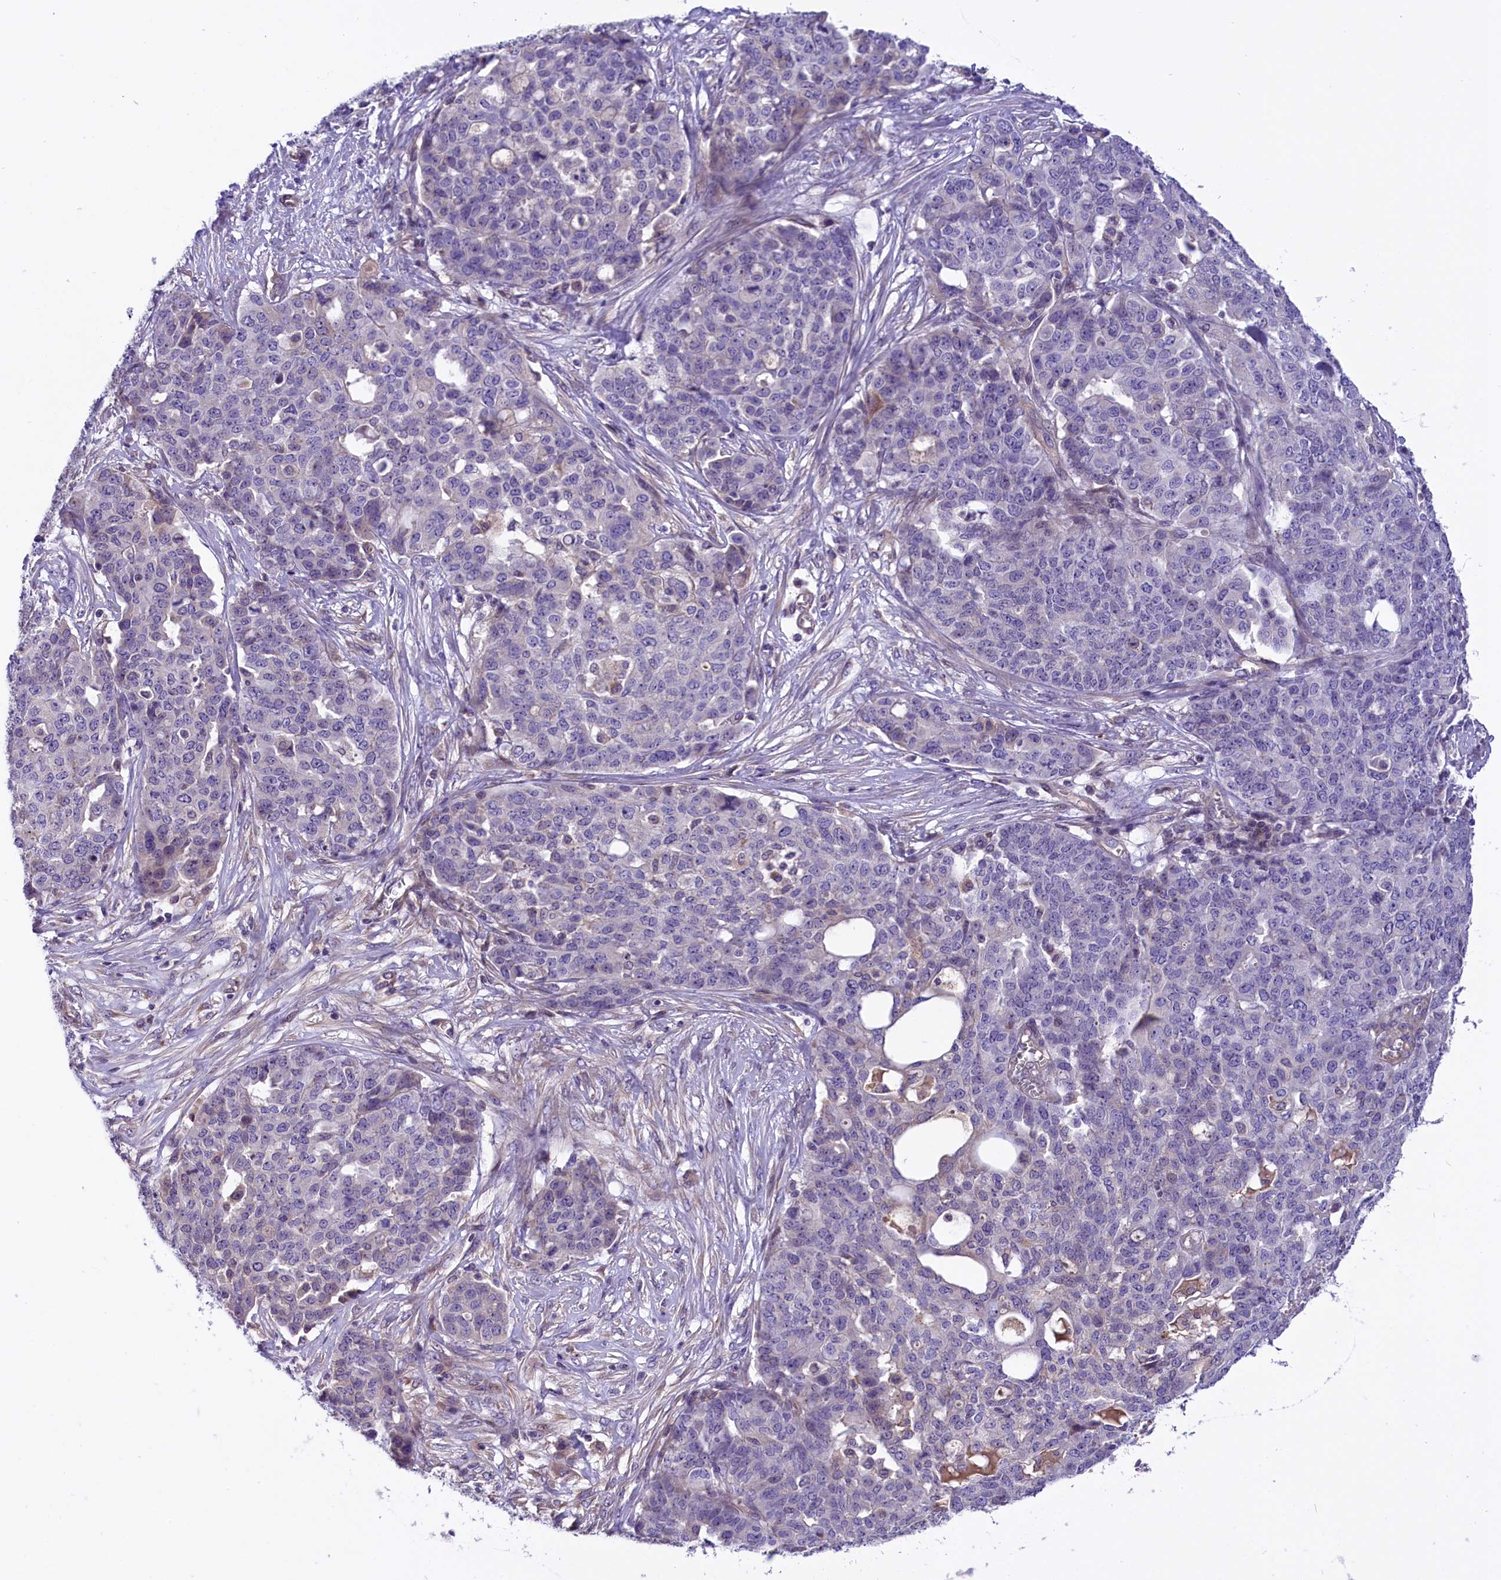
{"staining": {"intensity": "negative", "quantity": "none", "location": "none"}, "tissue": "ovarian cancer", "cell_type": "Tumor cells", "image_type": "cancer", "snomed": [{"axis": "morphology", "description": "Cystadenocarcinoma, serous, NOS"}, {"axis": "topography", "description": "Soft tissue"}, {"axis": "topography", "description": "Ovary"}], "caption": "The histopathology image displays no staining of tumor cells in ovarian cancer.", "gene": "CCDC32", "patient": {"sex": "female", "age": 57}}